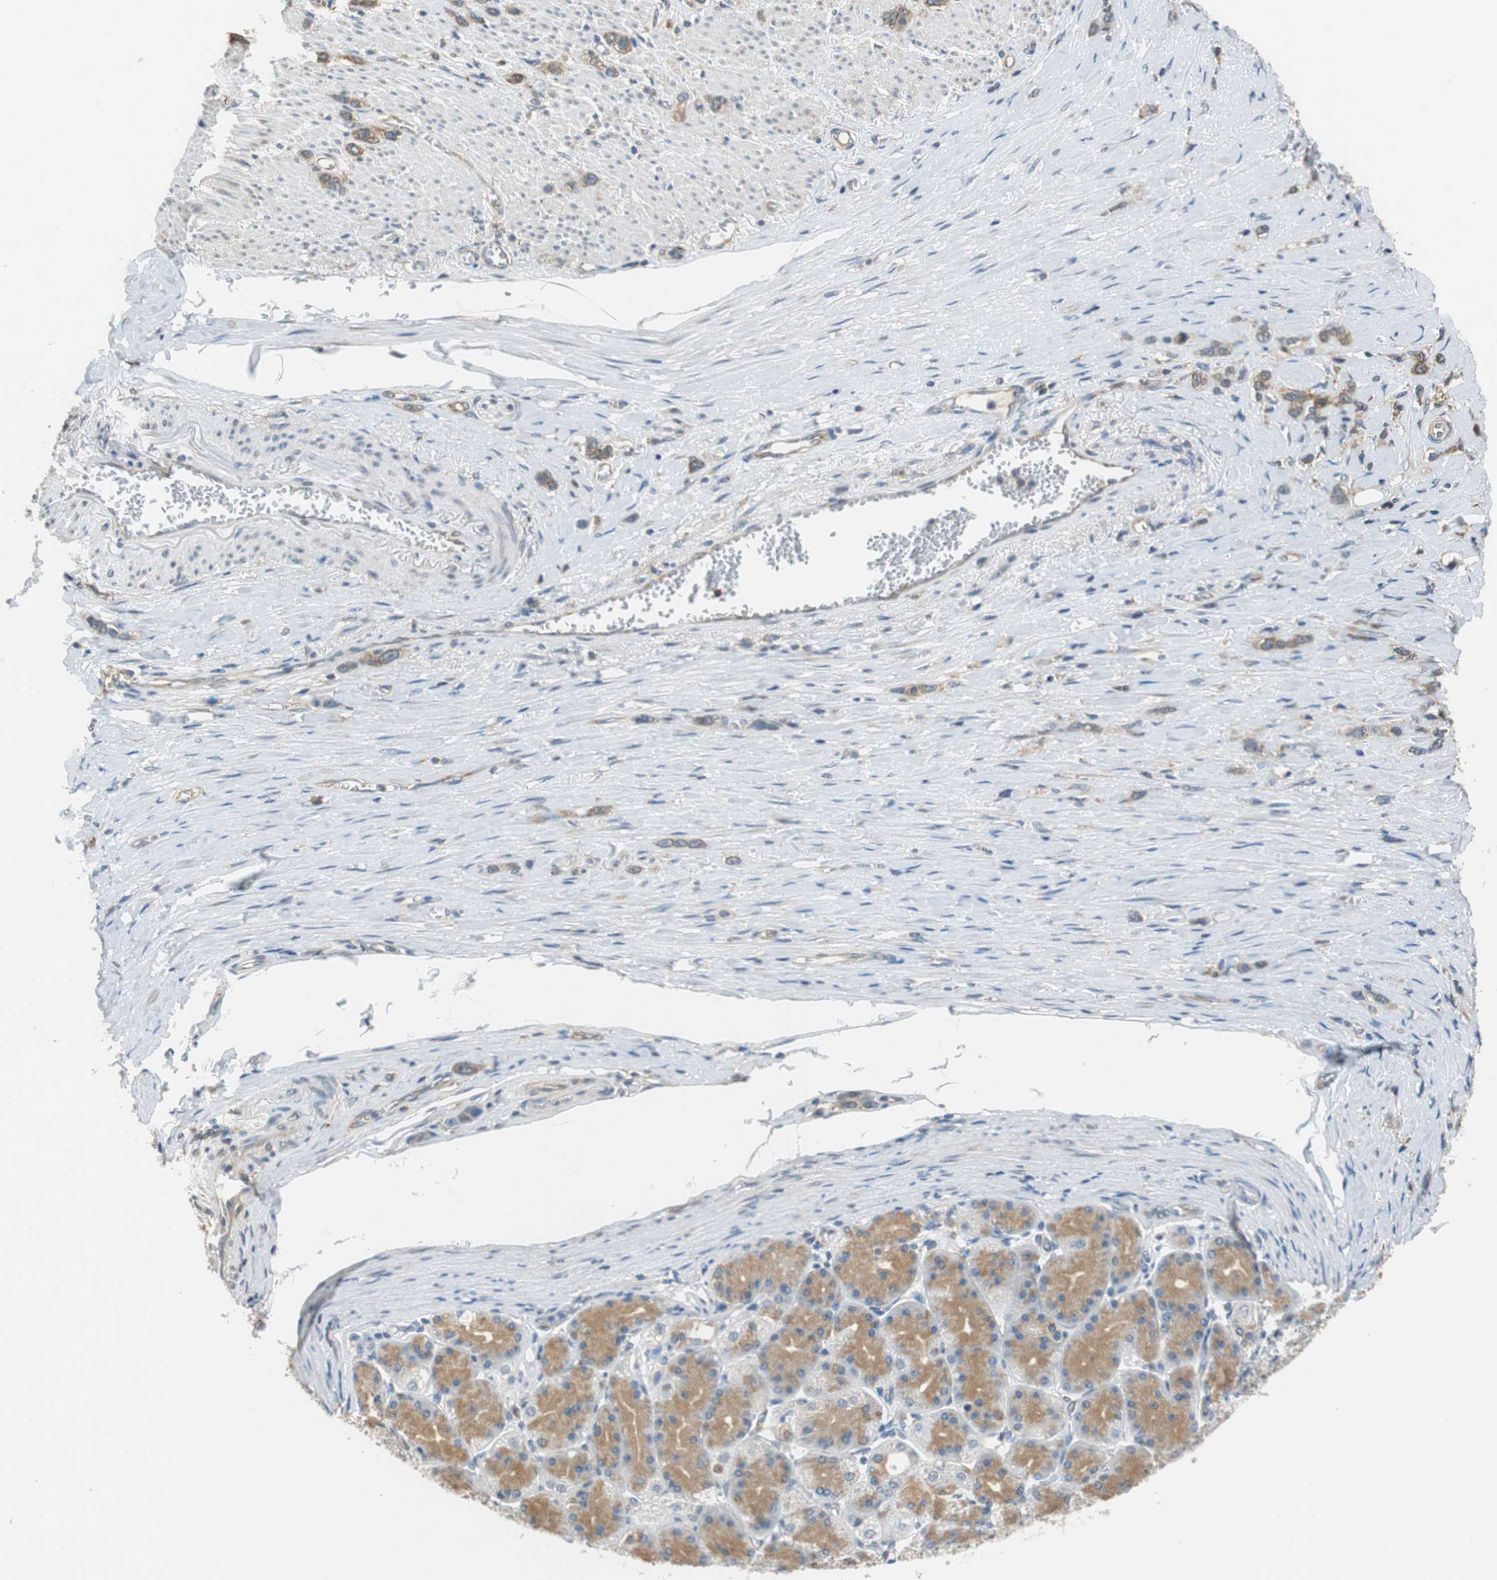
{"staining": {"intensity": "moderate", "quantity": ">75%", "location": "cytoplasmic/membranous"}, "tissue": "stomach cancer", "cell_type": "Tumor cells", "image_type": "cancer", "snomed": [{"axis": "morphology", "description": "Normal tissue, NOS"}, {"axis": "morphology", "description": "Adenocarcinoma, NOS"}, {"axis": "morphology", "description": "Adenocarcinoma, High grade"}, {"axis": "topography", "description": "Stomach, upper"}, {"axis": "topography", "description": "Stomach"}], "caption": "A medium amount of moderate cytoplasmic/membranous positivity is identified in approximately >75% of tumor cells in stomach adenocarcinoma tissue. The protein of interest is shown in brown color, while the nuclei are stained blue.", "gene": "CNOT3", "patient": {"sex": "female", "age": 65}}